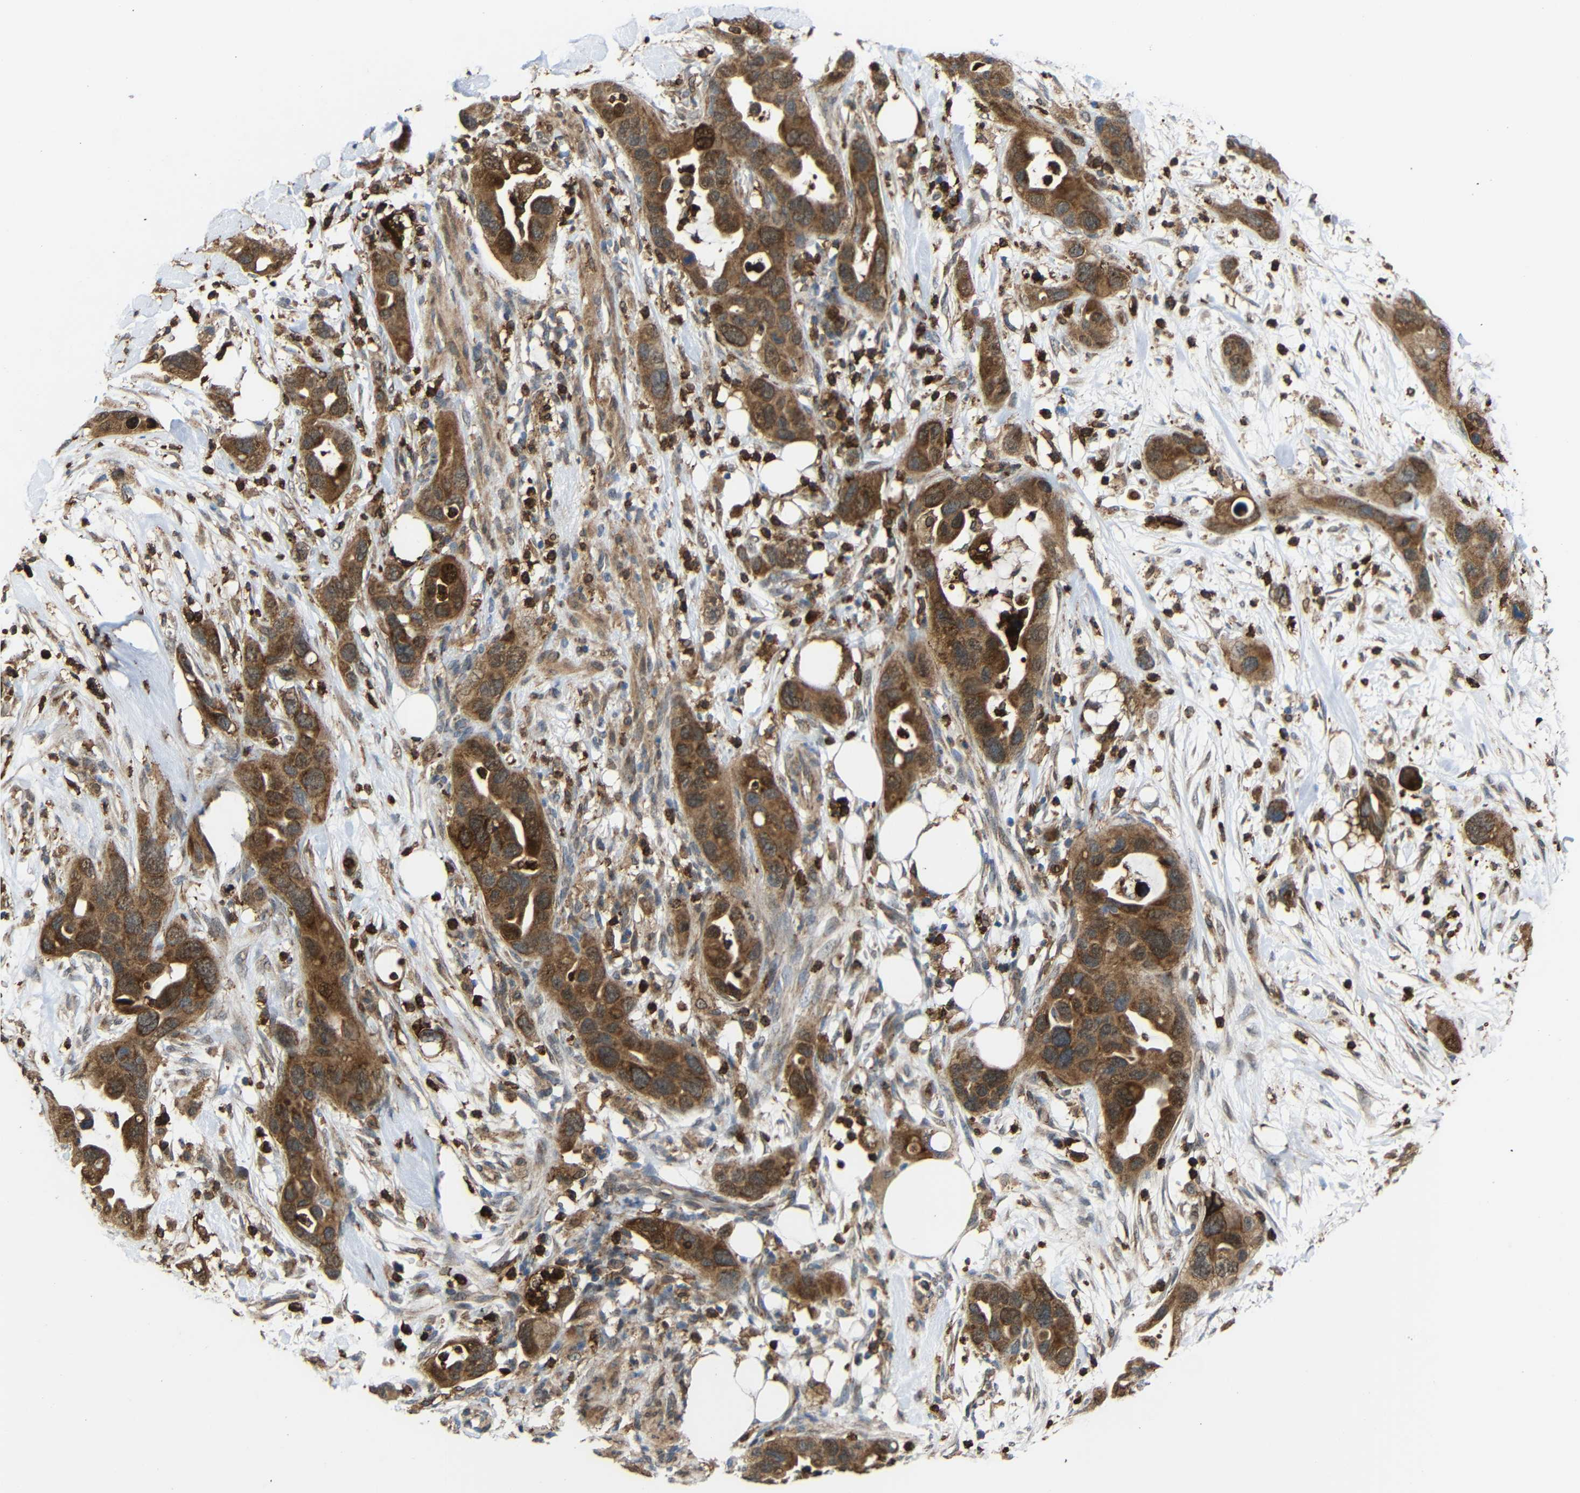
{"staining": {"intensity": "moderate", "quantity": ">75%", "location": "cytoplasmic/membranous"}, "tissue": "pancreatic cancer", "cell_type": "Tumor cells", "image_type": "cancer", "snomed": [{"axis": "morphology", "description": "Adenocarcinoma, NOS"}, {"axis": "topography", "description": "Pancreas"}], "caption": "Immunohistochemical staining of adenocarcinoma (pancreatic) shows medium levels of moderate cytoplasmic/membranous staining in approximately >75% of tumor cells. (IHC, brightfield microscopy, high magnification).", "gene": "C1GALT1", "patient": {"sex": "female", "age": 71}}